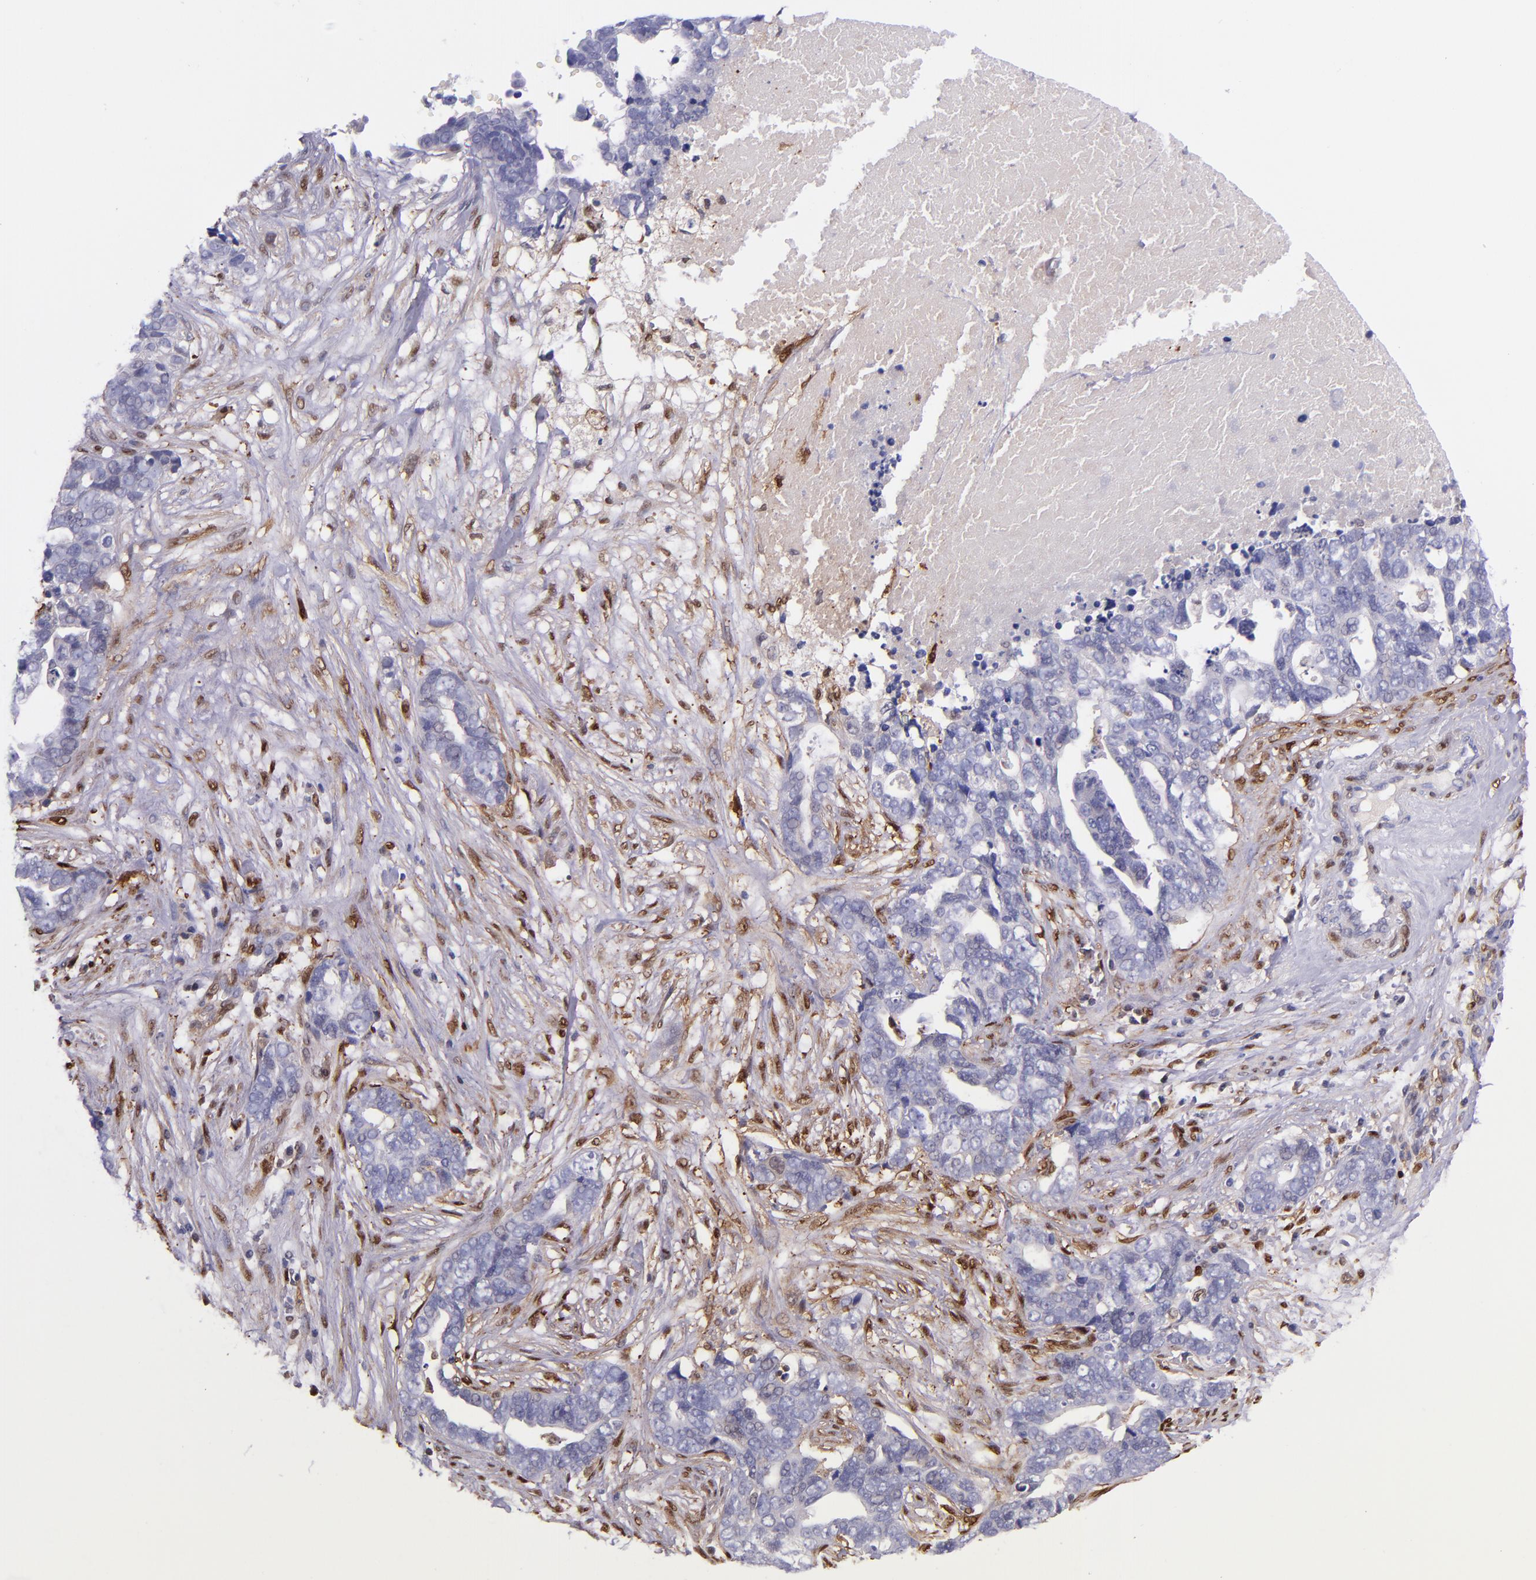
{"staining": {"intensity": "negative", "quantity": "none", "location": "none"}, "tissue": "ovarian cancer", "cell_type": "Tumor cells", "image_type": "cancer", "snomed": [{"axis": "morphology", "description": "Normal tissue, NOS"}, {"axis": "morphology", "description": "Cystadenocarcinoma, serous, NOS"}, {"axis": "topography", "description": "Fallopian tube"}, {"axis": "topography", "description": "Ovary"}], "caption": "Immunohistochemistry photomicrograph of neoplastic tissue: human ovarian cancer (serous cystadenocarcinoma) stained with DAB reveals no significant protein expression in tumor cells. (DAB (3,3'-diaminobenzidine) immunohistochemistry with hematoxylin counter stain).", "gene": "LGALS1", "patient": {"sex": "female", "age": 56}}